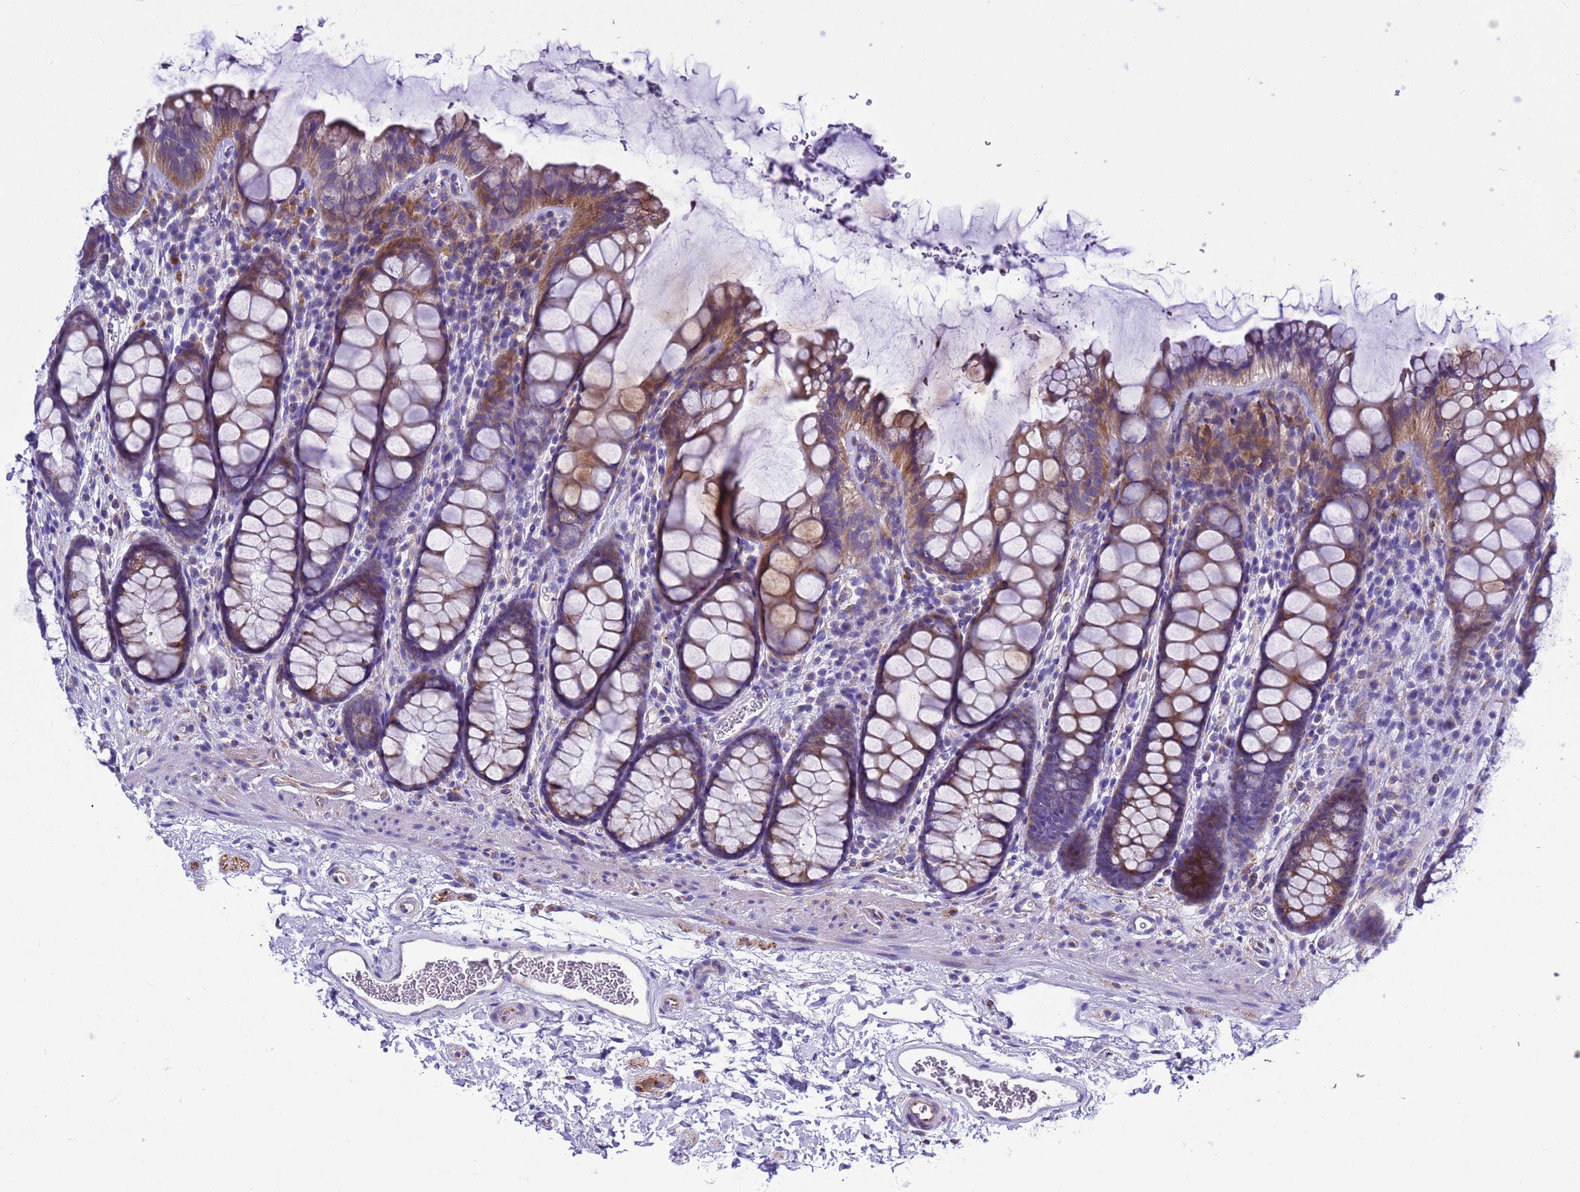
{"staining": {"intensity": "weak", "quantity": ">75%", "location": "cytoplasmic/membranous"}, "tissue": "colon", "cell_type": "Endothelial cells", "image_type": "normal", "snomed": [{"axis": "morphology", "description": "Normal tissue, NOS"}, {"axis": "topography", "description": "Colon"}], "caption": "Colon stained with DAB (3,3'-diaminobenzidine) immunohistochemistry (IHC) displays low levels of weak cytoplasmic/membranous expression in about >75% of endothelial cells. (brown staining indicates protein expression, while blue staining denotes nuclei).", "gene": "KICS2", "patient": {"sex": "female", "age": 82}}